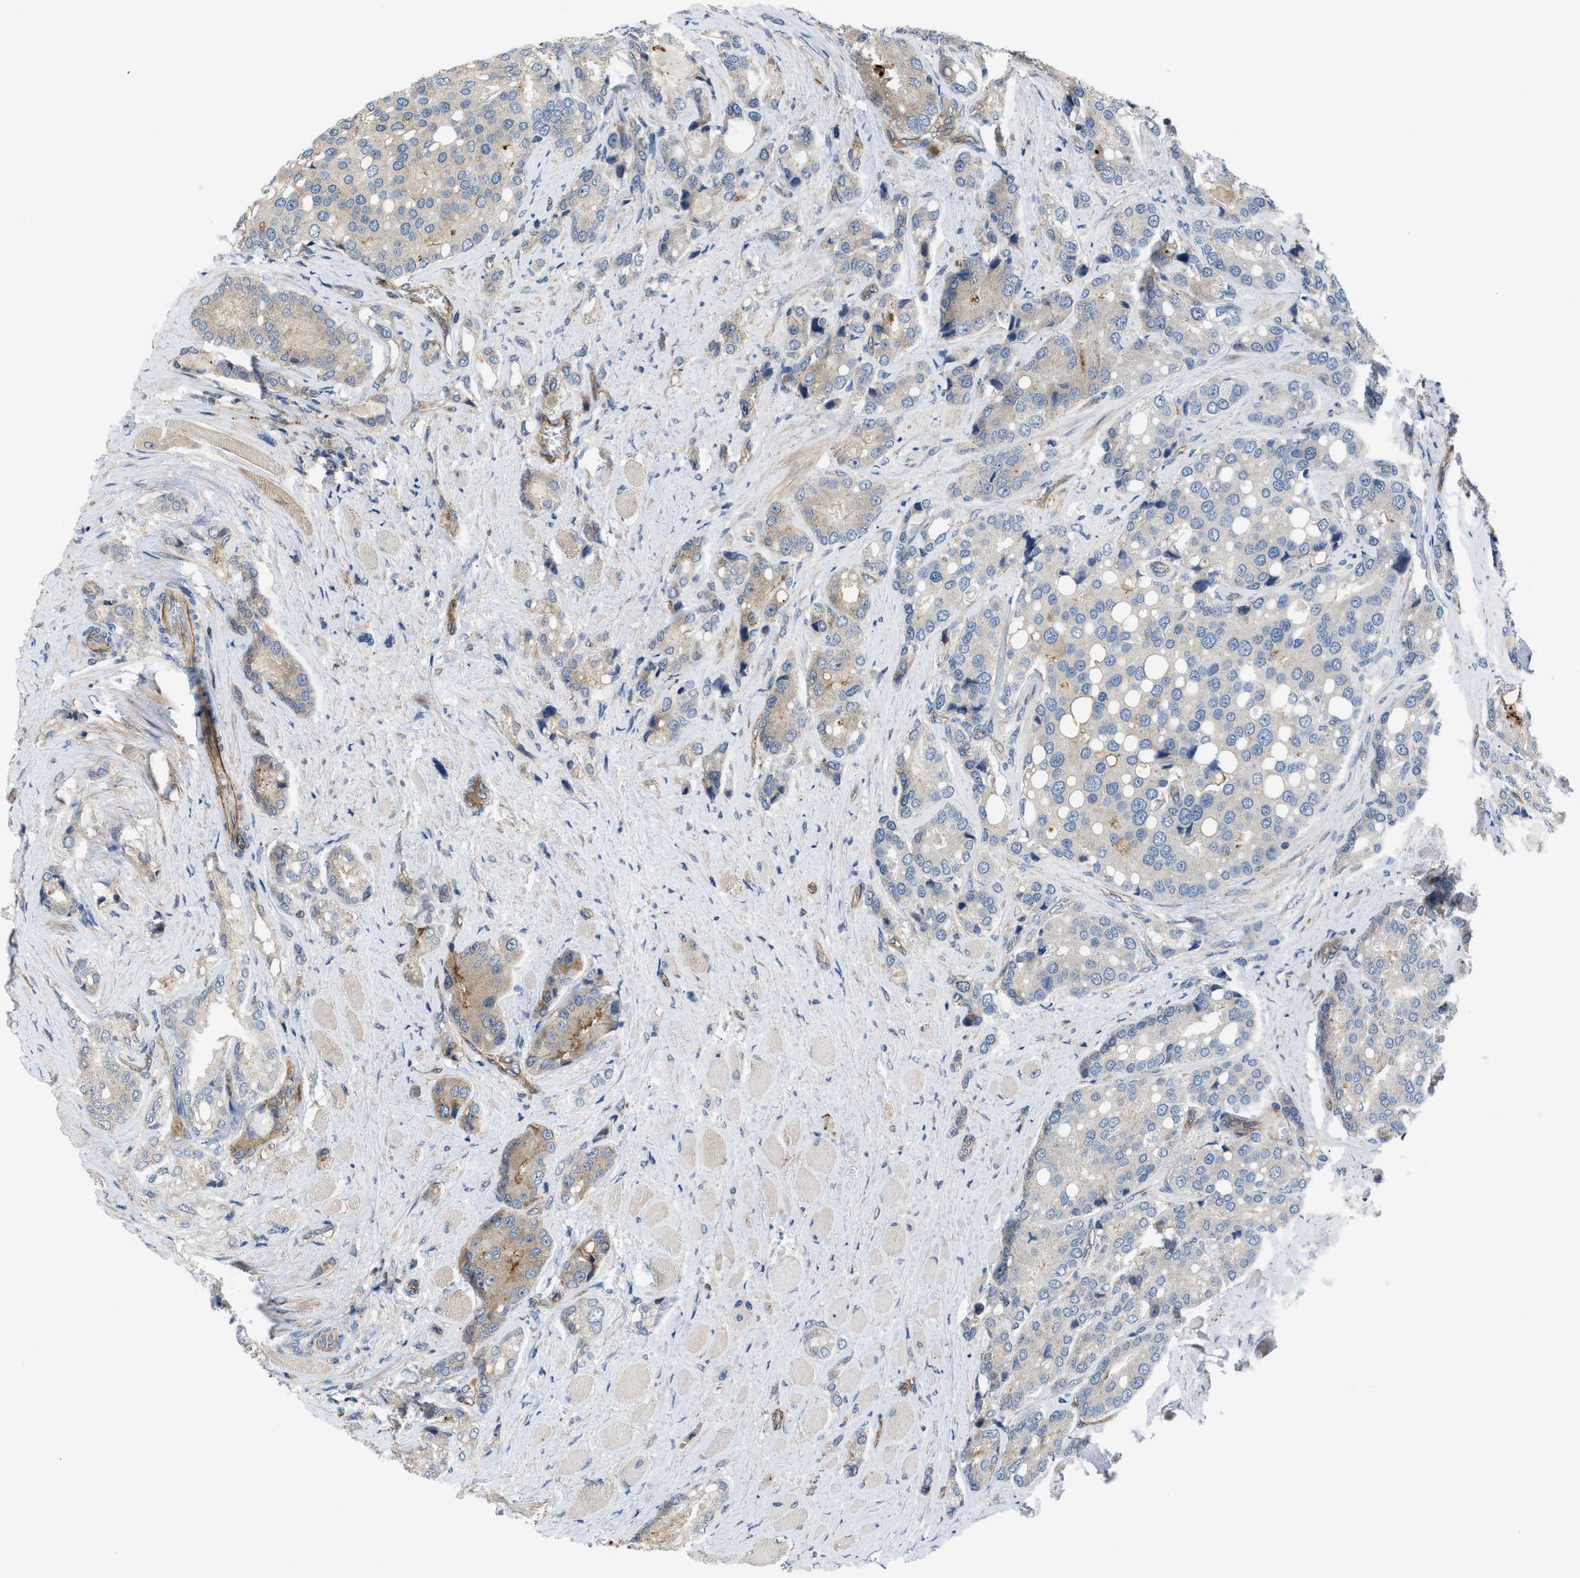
{"staining": {"intensity": "negative", "quantity": "none", "location": "none"}, "tissue": "prostate cancer", "cell_type": "Tumor cells", "image_type": "cancer", "snomed": [{"axis": "morphology", "description": "Adenocarcinoma, High grade"}, {"axis": "topography", "description": "Prostate"}], "caption": "IHC image of prostate cancer stained for a protein (brown), which reveals no staining in tumor cells. (DAB (3,3'-diaminobenzidine) immunohistochemistry with hematoxylin counter stain).", "gene": "GPATCH2L", "patient": {"sex": "male", "age": 50}}